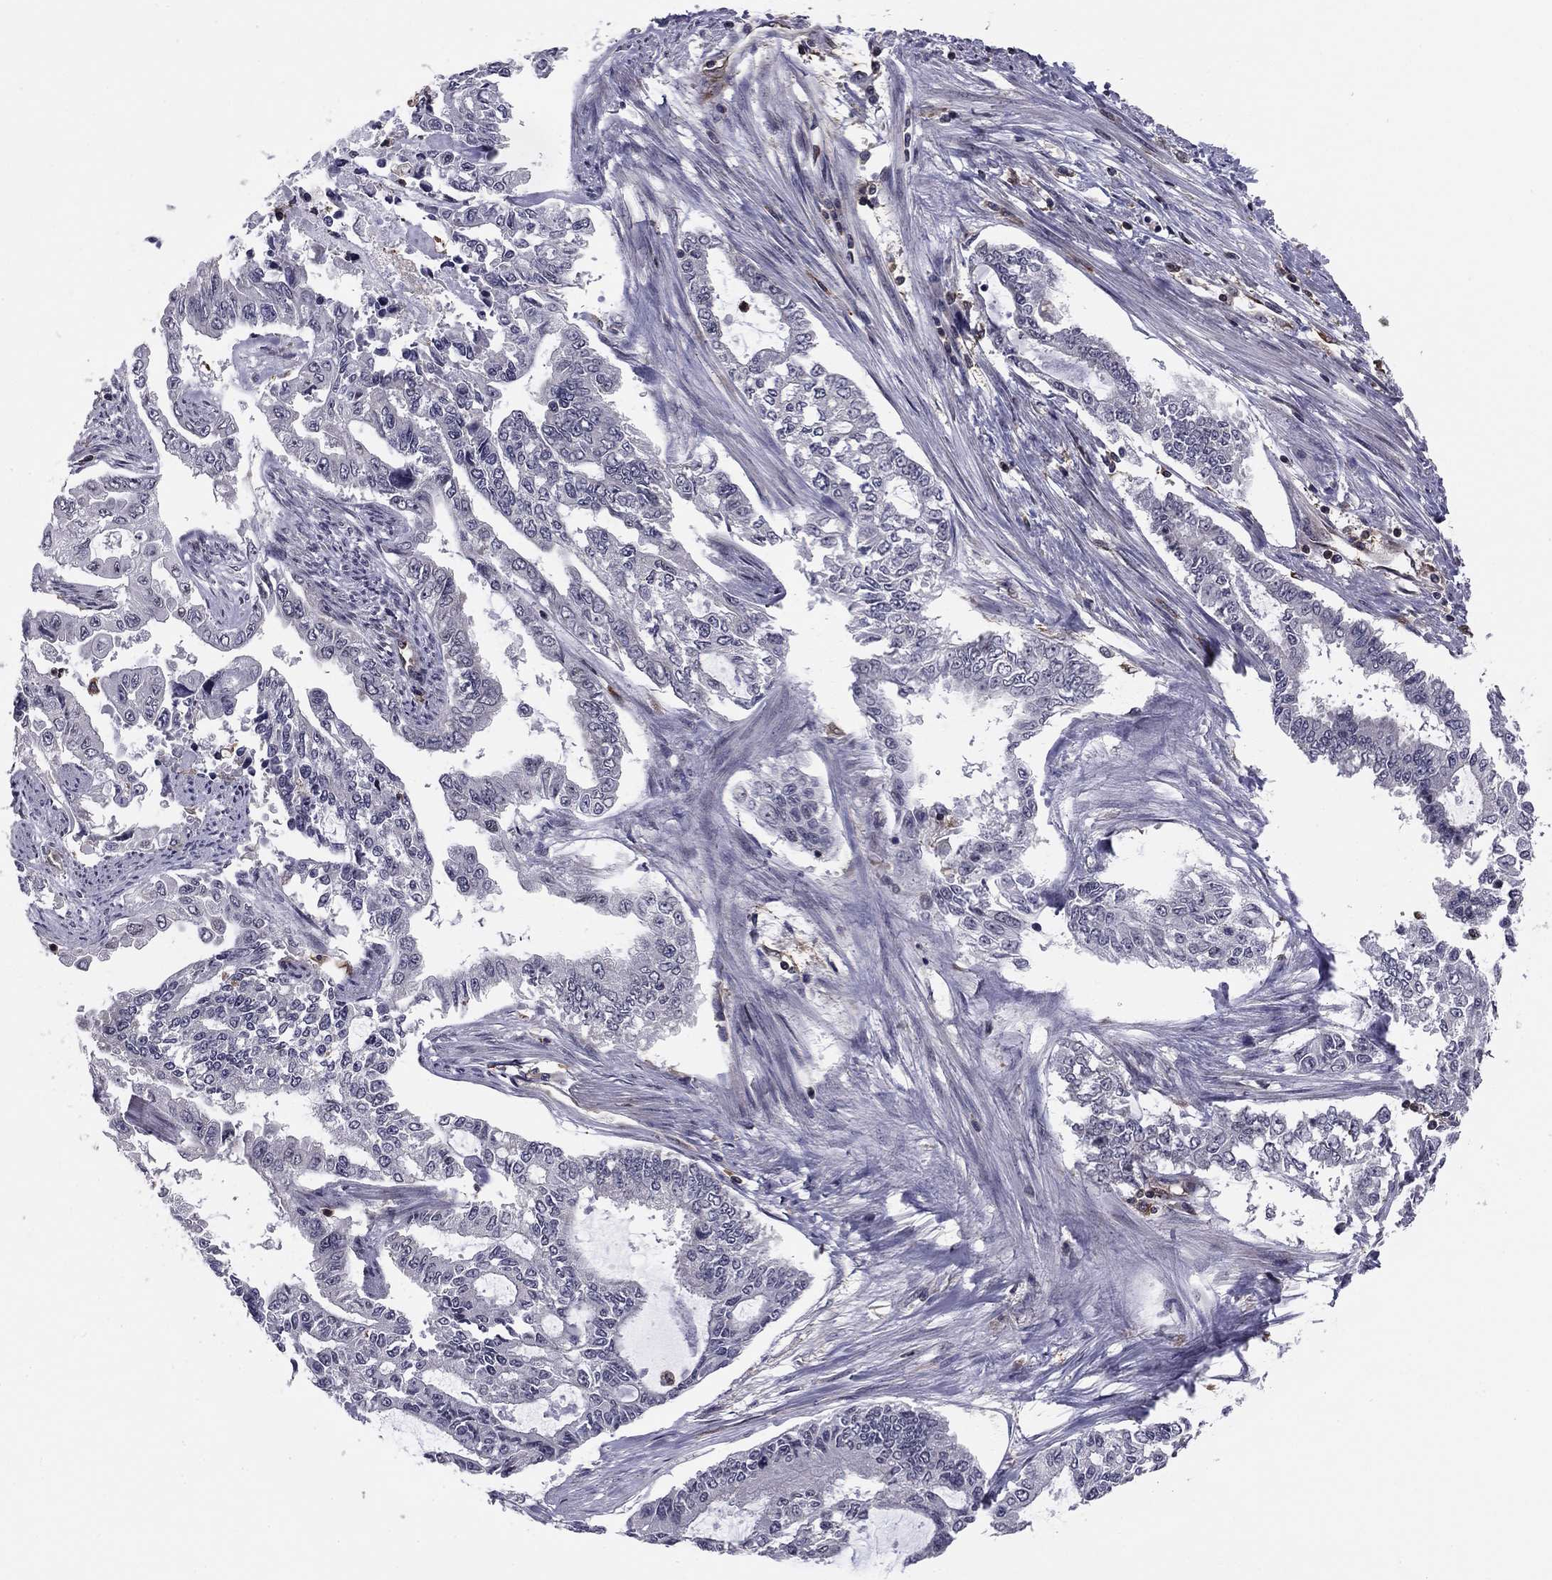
{"staining": {"intensity": "negative", "quantity": "none", "location": "none"}, "tissue": "endometrial cancer", "cell_type": "Tumor cells", "image_type": "cancer", "snomed": [{"axis": "morphology", "description": "Adenocarcinoma, NOS"}, {"axis": "topography", "description": "Uterus"}], "caption": "DAB (3,3'-diaminobenzidine) immunohistochemical staining of human endometrial adenocarcinoma exhibits no significant positivity in tumor cells. (Stains: DAB immunohistochemistry (IHC) with hematoxylin counter stain, Microscopy: brightfield microscopy at high magnification).", "gene": "PLCB2", "patient": {"sex": "female", "age": 59}}